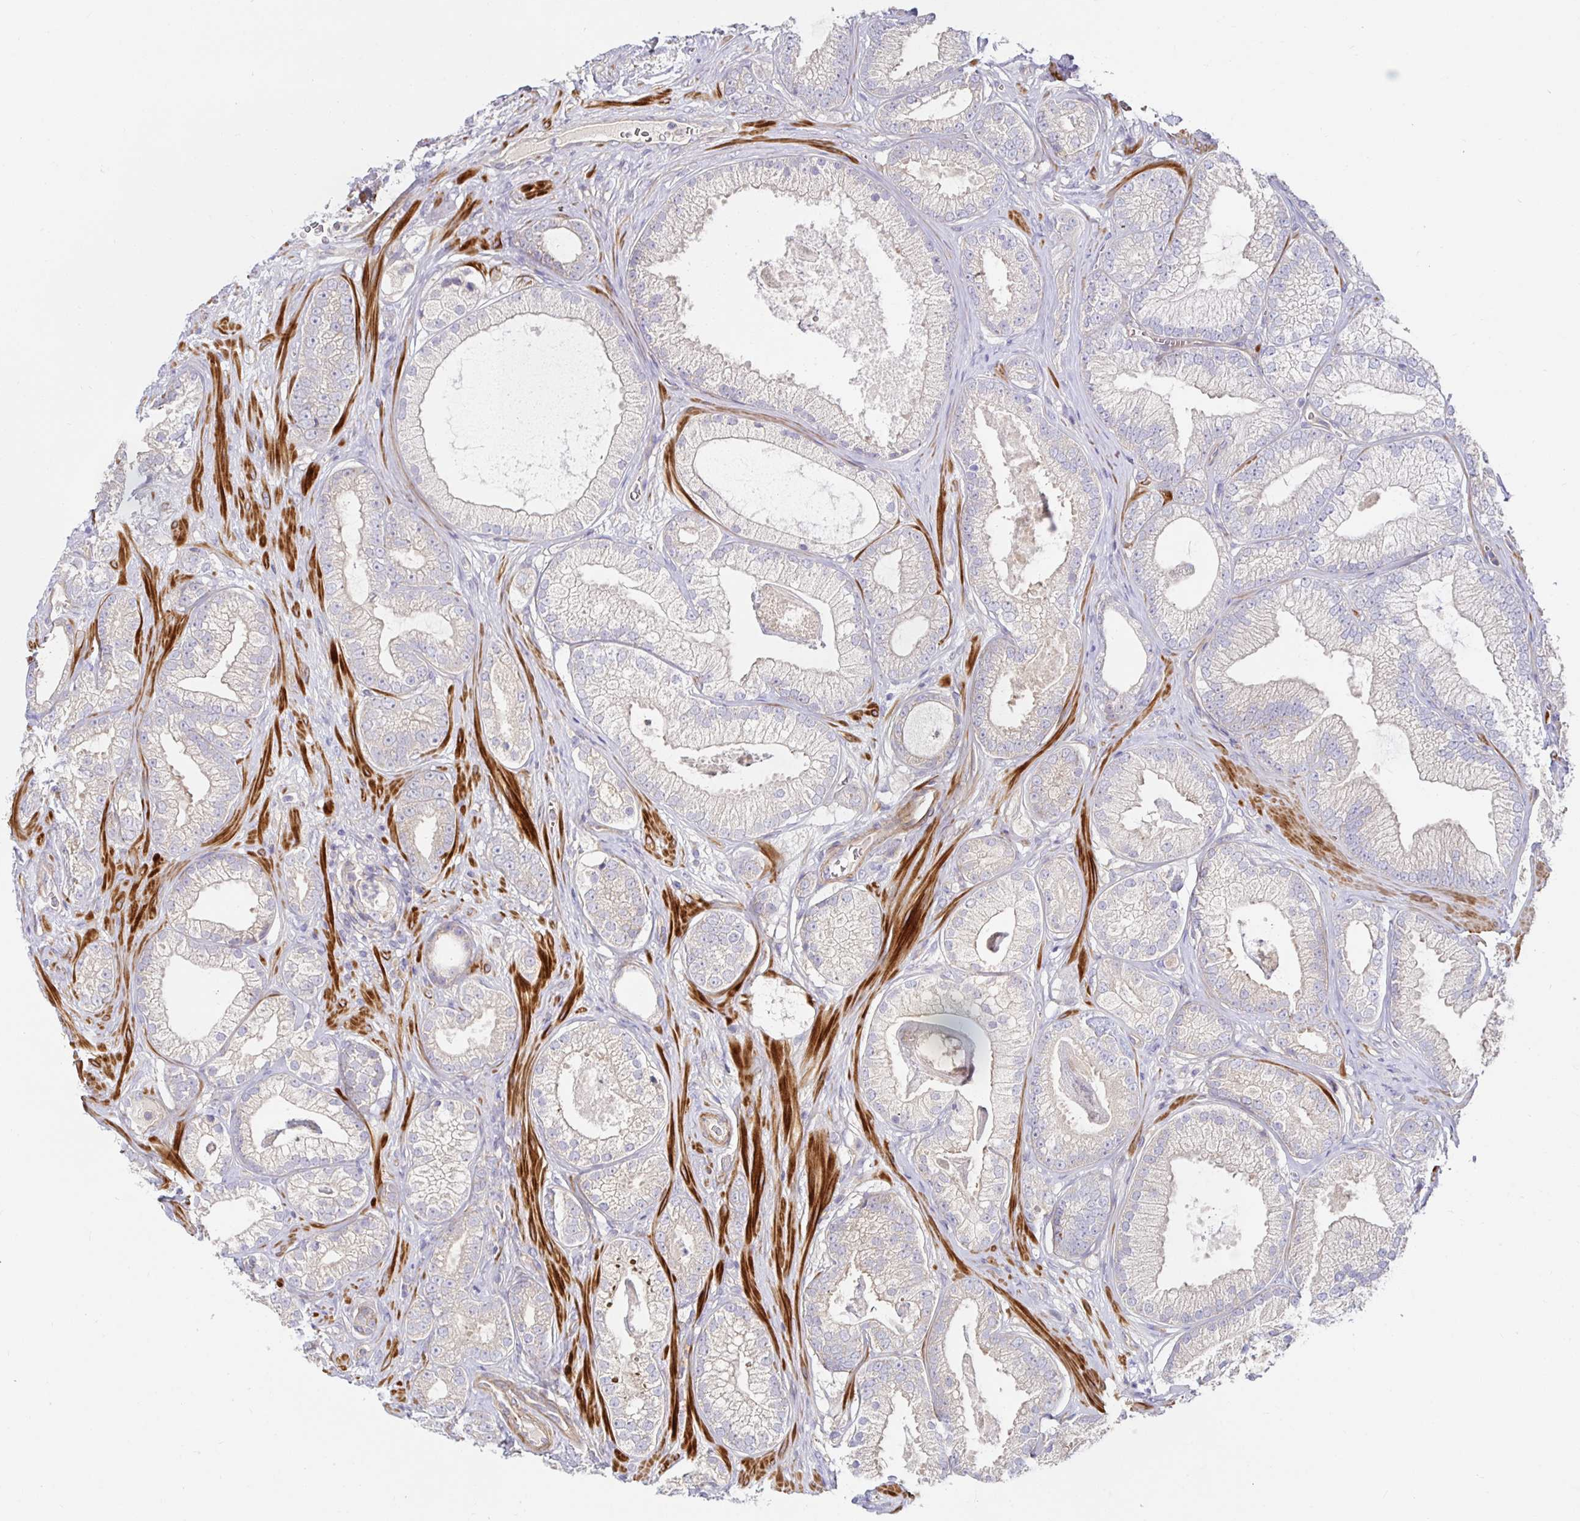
{"staining": {"intensity": "weak", "quantity": "25%-75%", "location": "cytoplasmic/membranous"}, "tissue": "prostate cancer", "cell_type": "Tumor cells", "image_type": "cancer", "snomed": [{"axis": "morphology", "description": "Adenocarcinoma, High grade"}, {"axis": "topography", "description": "Prostate"}], "caption": "Protein staining of prostate cancer (adenocarcinoma (high-grade)) tissue demonstrates weak cytoplasmic/membranous positivity in approximately 25%-75% of tumor cells.", "gene": "METTL22", "patient": {"sex": "male", "age": 66}}